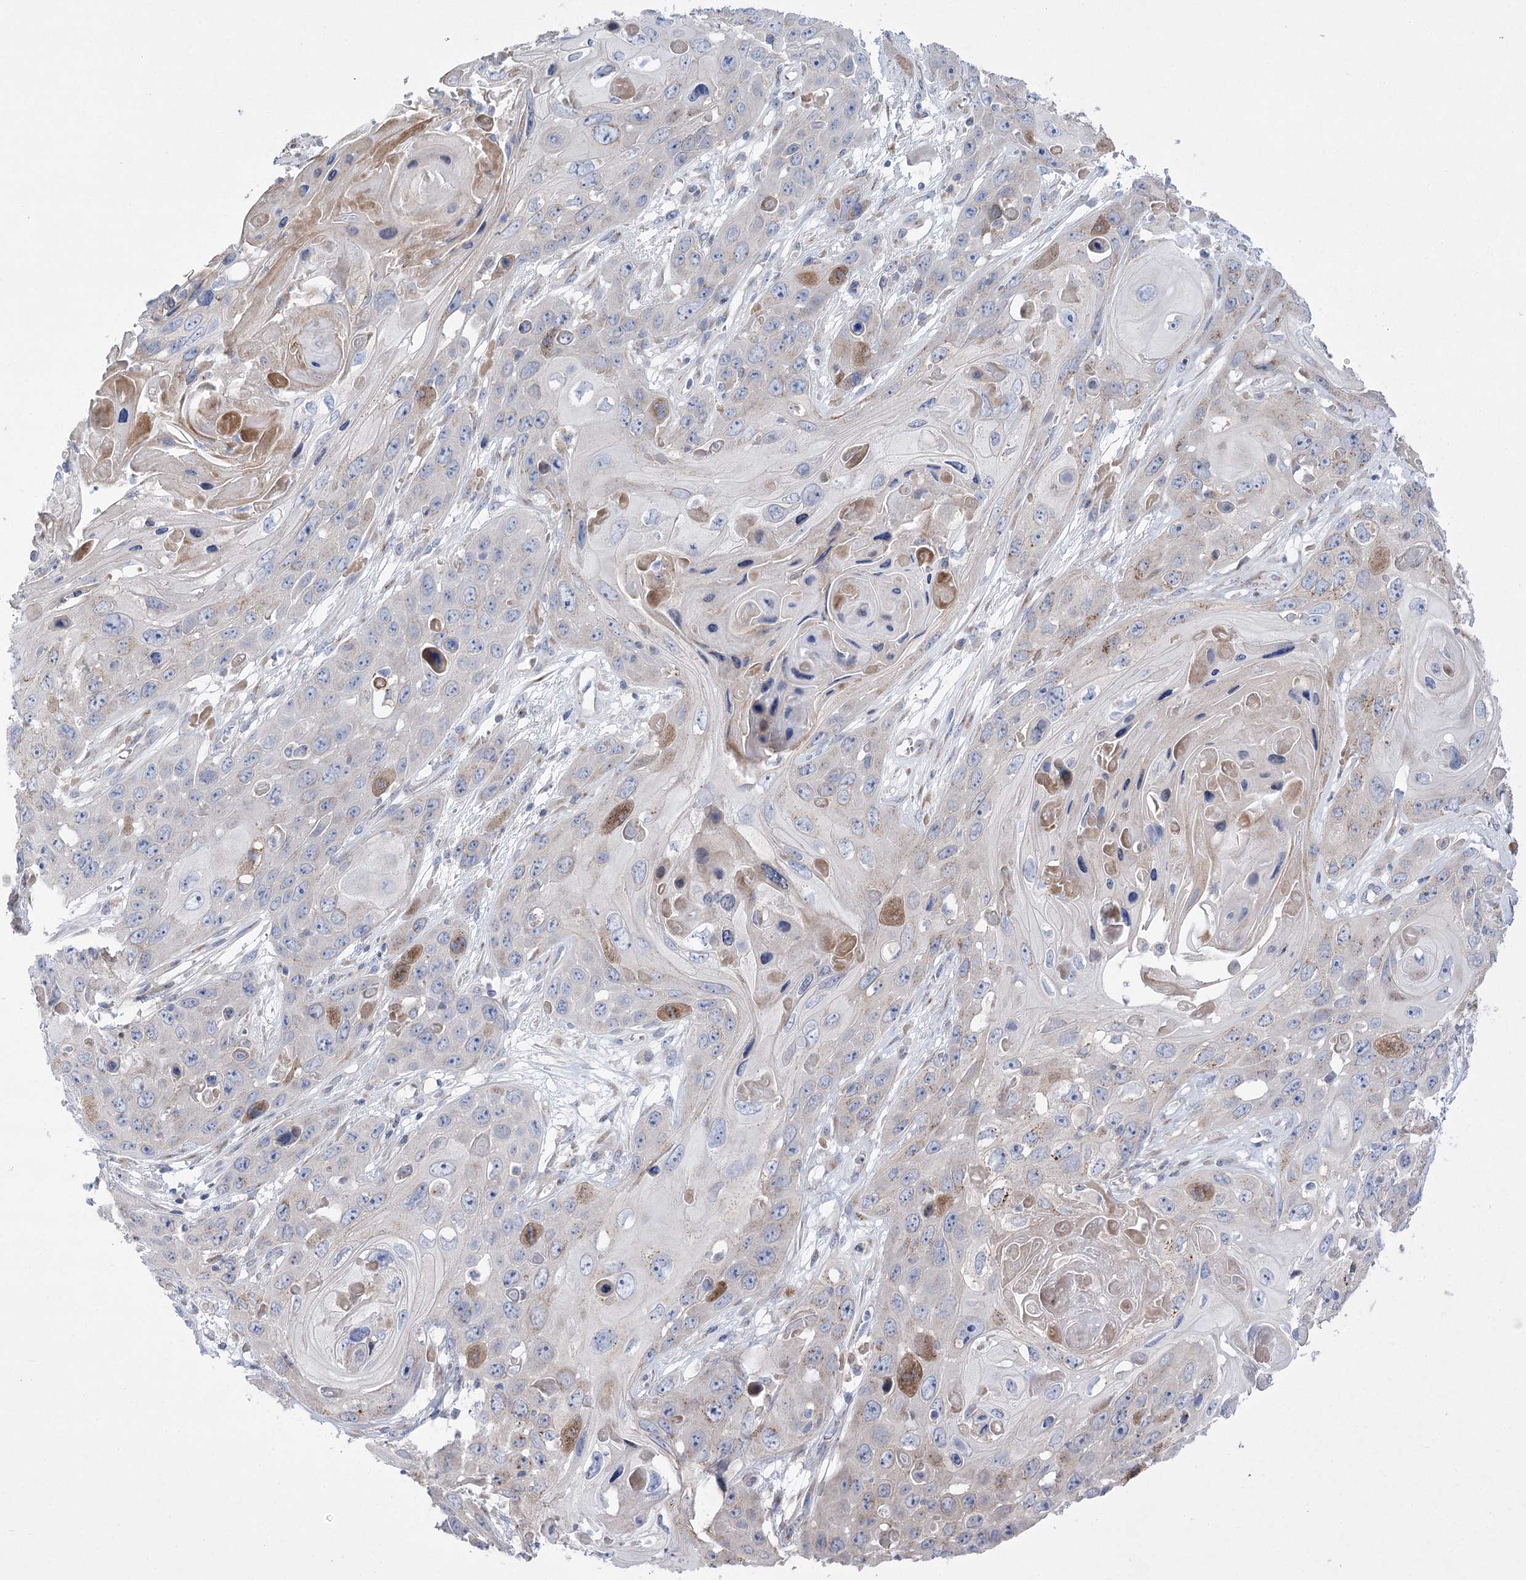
{"staining": {"intensity": "weak", "quantity": "<25%", "location": "cytoplasmic/membranous"}, "tissue": "skin cancer", "cell_type": "Tumor cells", "image_type": "cancer", "snomed": [{"axis": "morphology", "description": "Squamous cell carcinoma, NOS"}, {"axis": "topography", "description": "Skin"}], "caption": "There is no significant staining in tumor cells of skin cancer.", "gene": "NME7", "patient": {"sex": "male", "age": 55}}